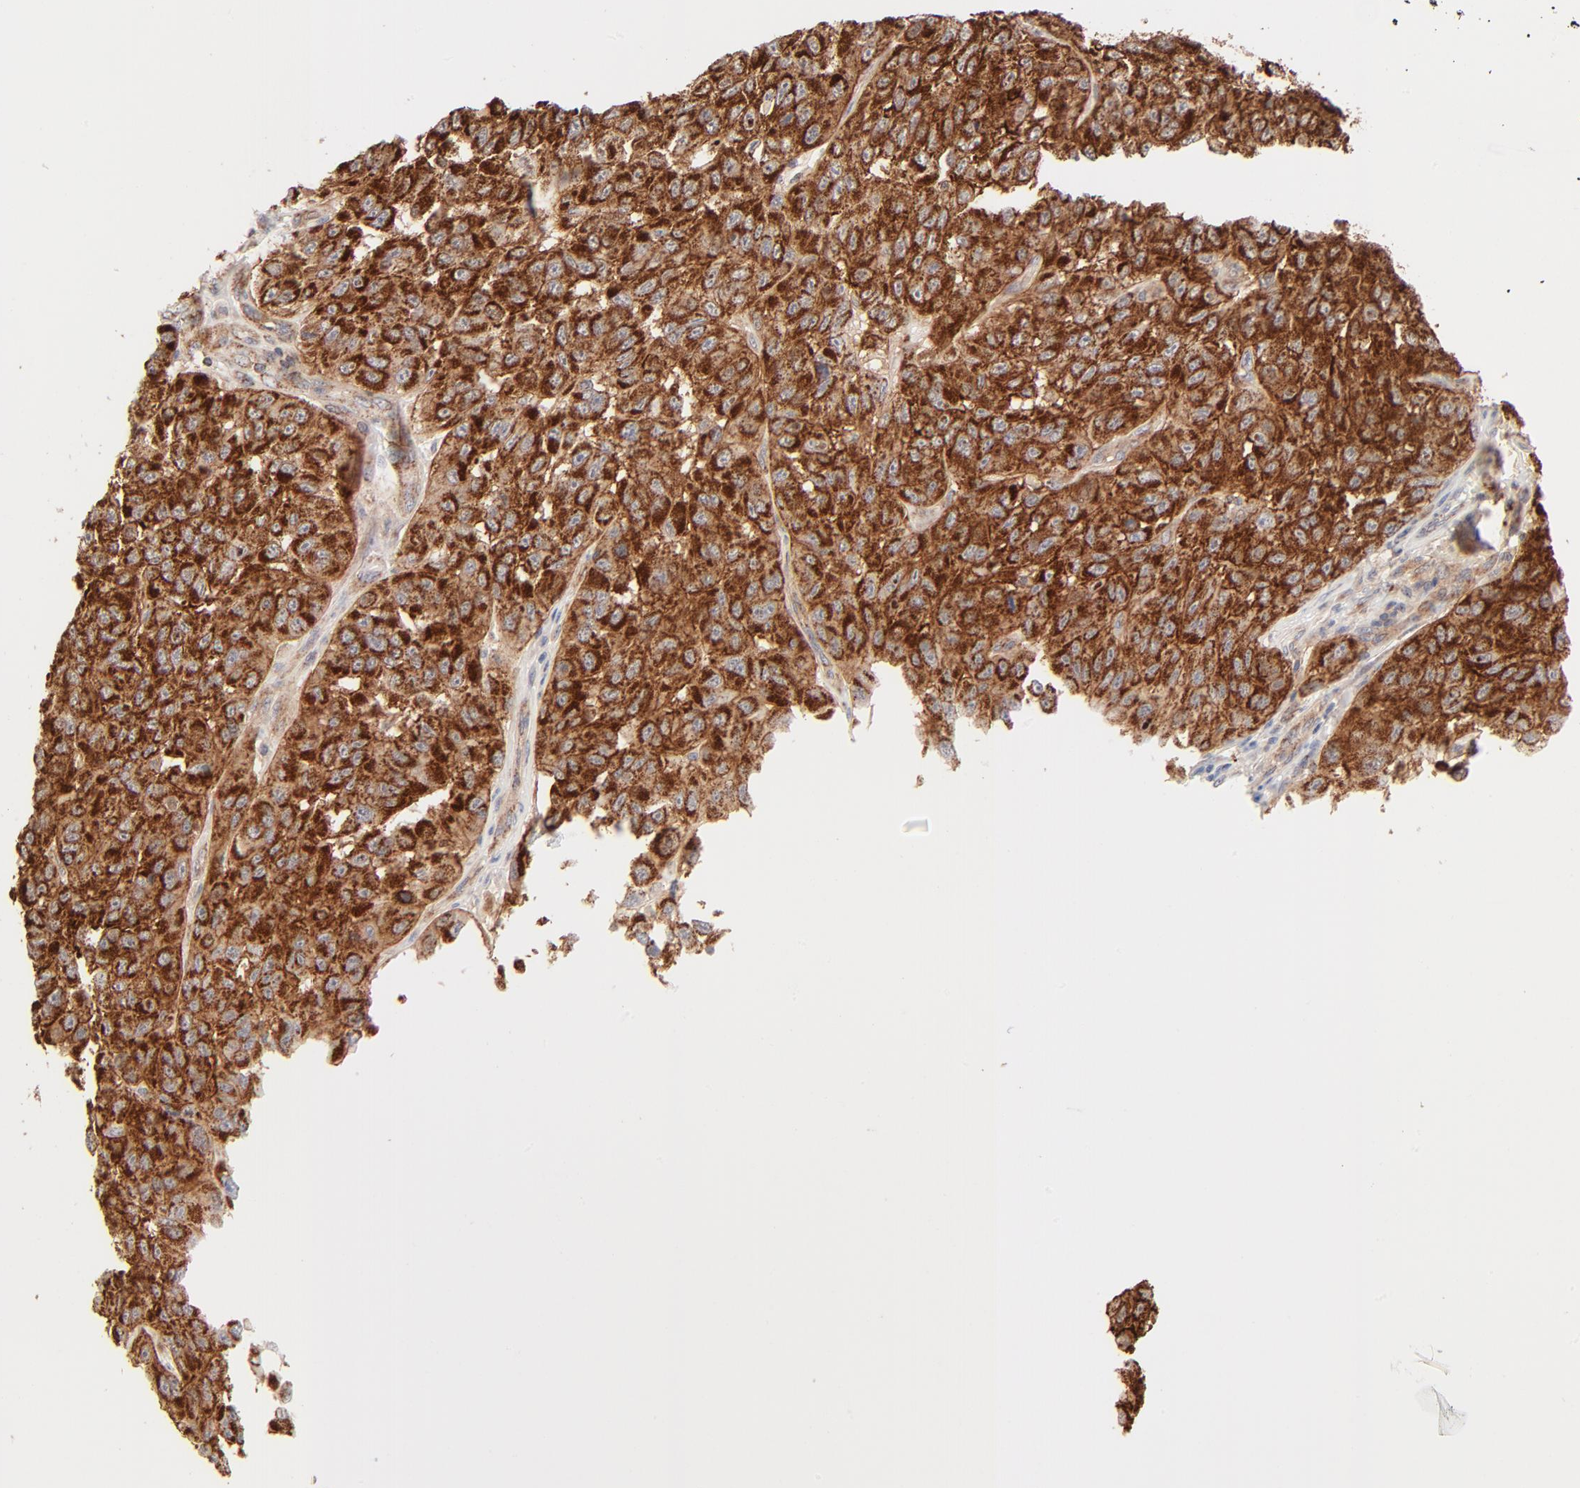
{"staining": {"intensity": "strong", "quantity": ">75%", "location": "cytoplasmic/membranous"}, "tissue": "melanoma", "cell_type": "Tumor cells", "image_type": "cancer", "snomed": [{"axis": "morphology", "description": "Malignant melanoma, NOS"}, {"axis": "topography", "description": "Skin"}], "caption": "Malignant melanoma tissue exhibits strong cytoplasmic/membranous expression in about >75% of tumor cells (IHC, brightfield microscopy, high magnification).", "gene": "CSPG4", "patient": {"sex": "male", "age": 30}}